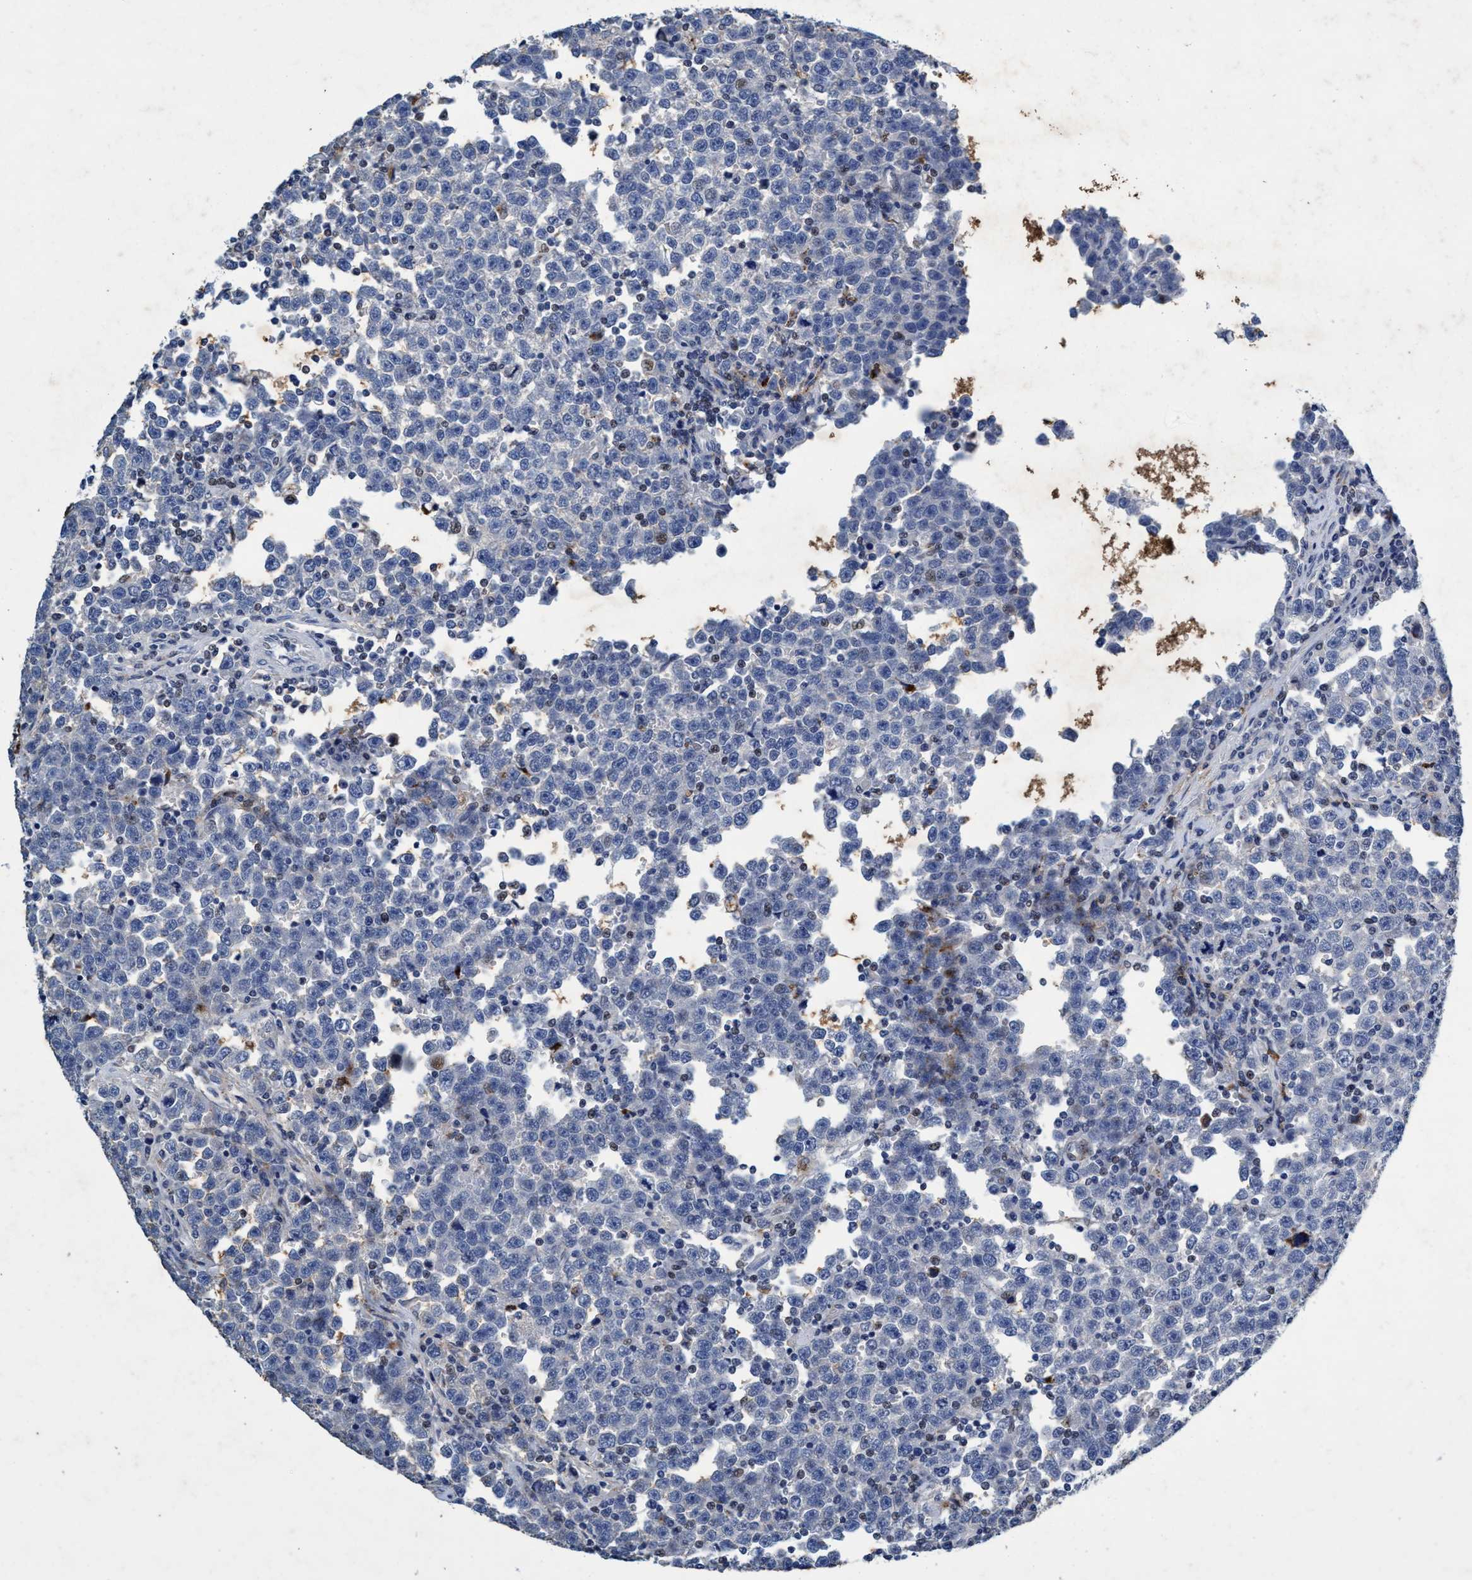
{"staining": {"intensity": "negative", "quantity": "none", "location": "none"}, "tissue": "testis cancer", "cell_type": "Tumor cells", "image_type": "cancer", "snomed": [{"axis": "morphology", "description": "Seminoma, NOS"}, {"axis": "topography", "description": "Testis"}], "caption": "The micrograph shows no staining of tumor cells in testis cancer.", "gene": "GRB14", "patient": {"sex": "male", "age": 43}}